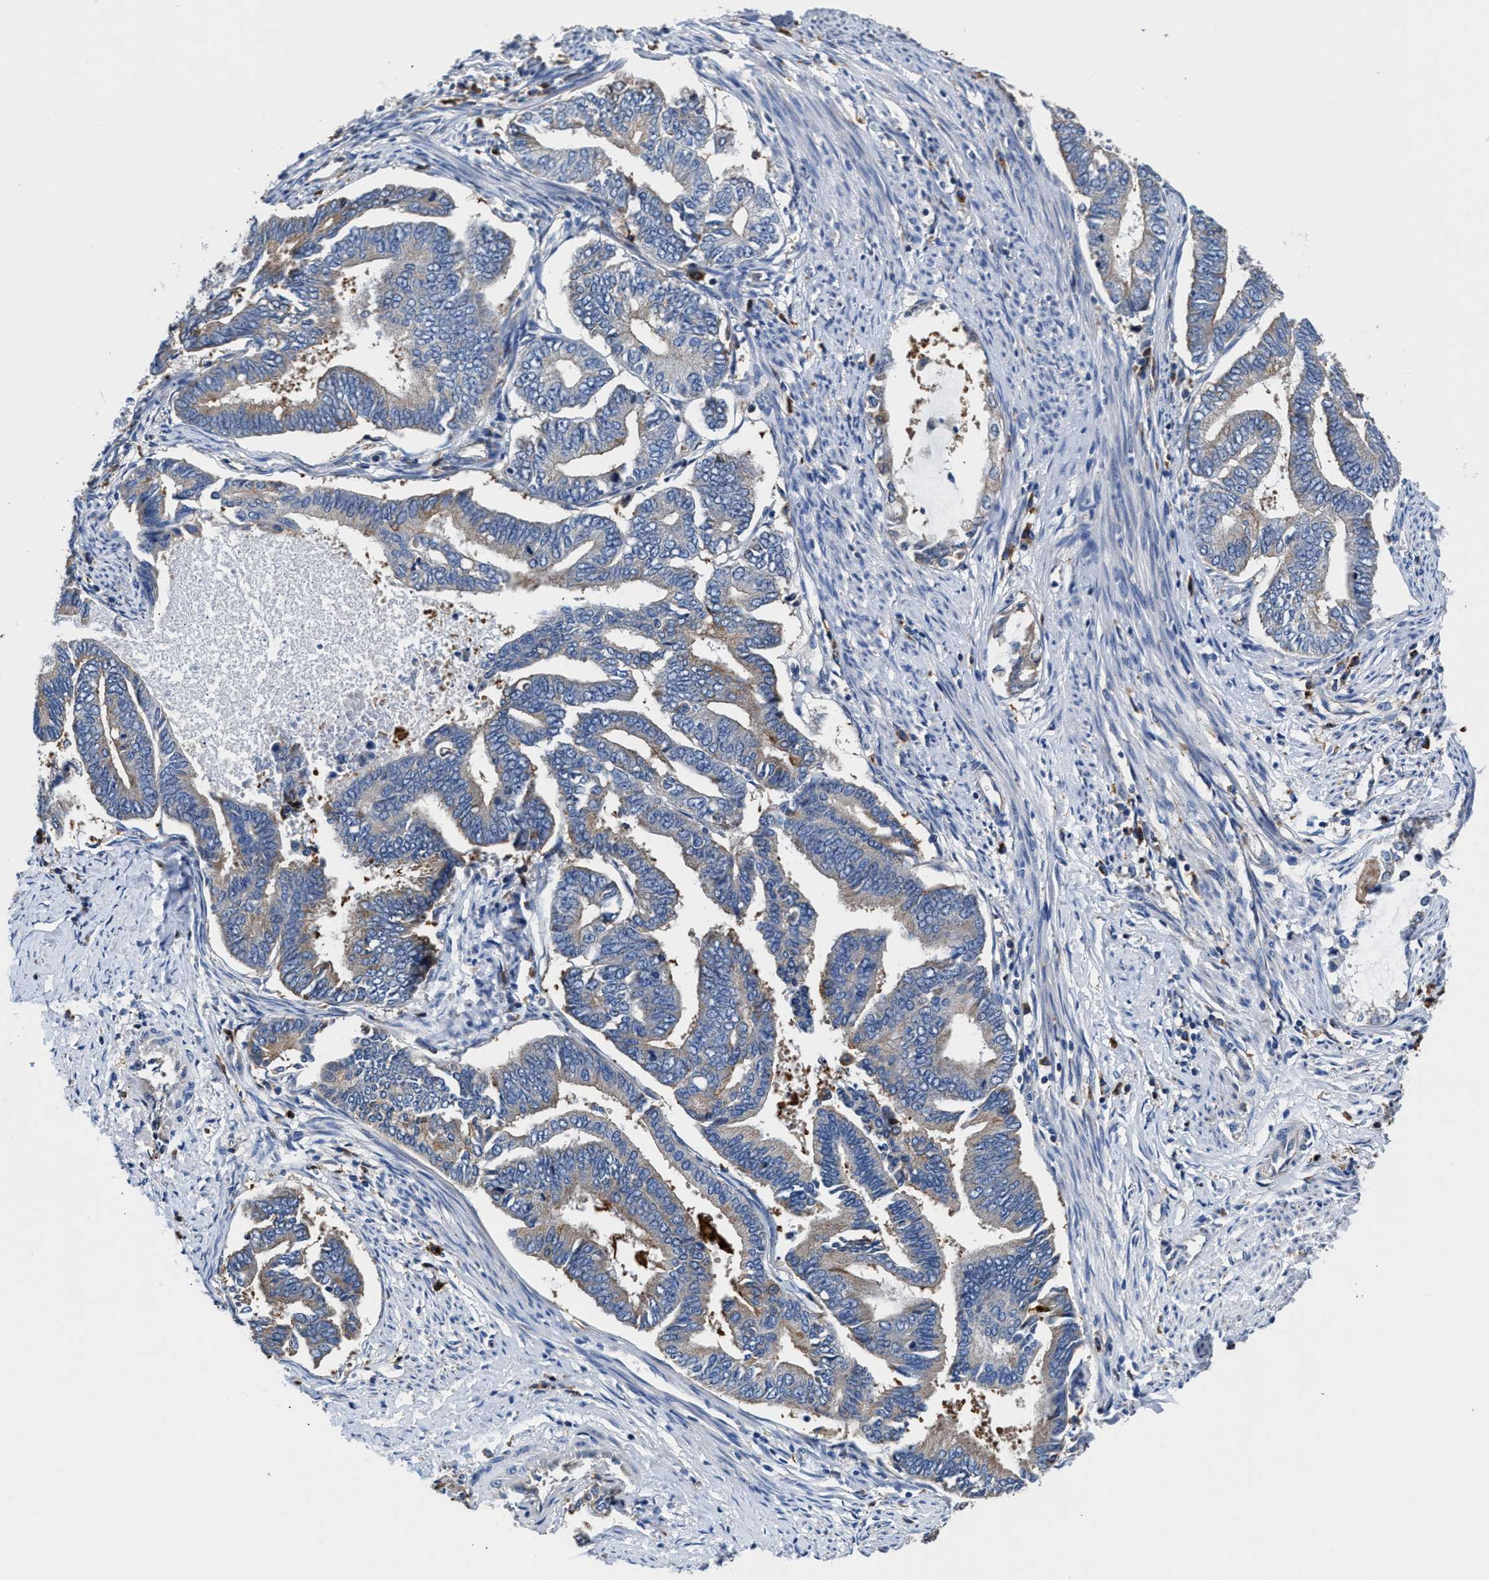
{"staining": {"intensity": "weak", "quantity": "25%-75%", "location": "cytoplasmic/membranous"}, "tissue": "endometrial cancer", "cell_type": "Tumor cells", "image_type": "cancer", "snomed": [{"axis": "morphology", "description": "Adenocarcinoma, NOS"}, {"axis": "topography", "description": "Endometrium"}], "caption": "High-magnification brightfield microscopy of endometrial cancer (adenocarcinoma) stained with DAB (3,3'-diaminobenzidine) (brown) and counterstained with hematoxylin (blue). tumor cells exhibit weak cytoplasmic/membranous staining is seen in about25%-75% of cells.", "gene": "PPP1R9B", "patient": {"sex": "female", "age": 86}}